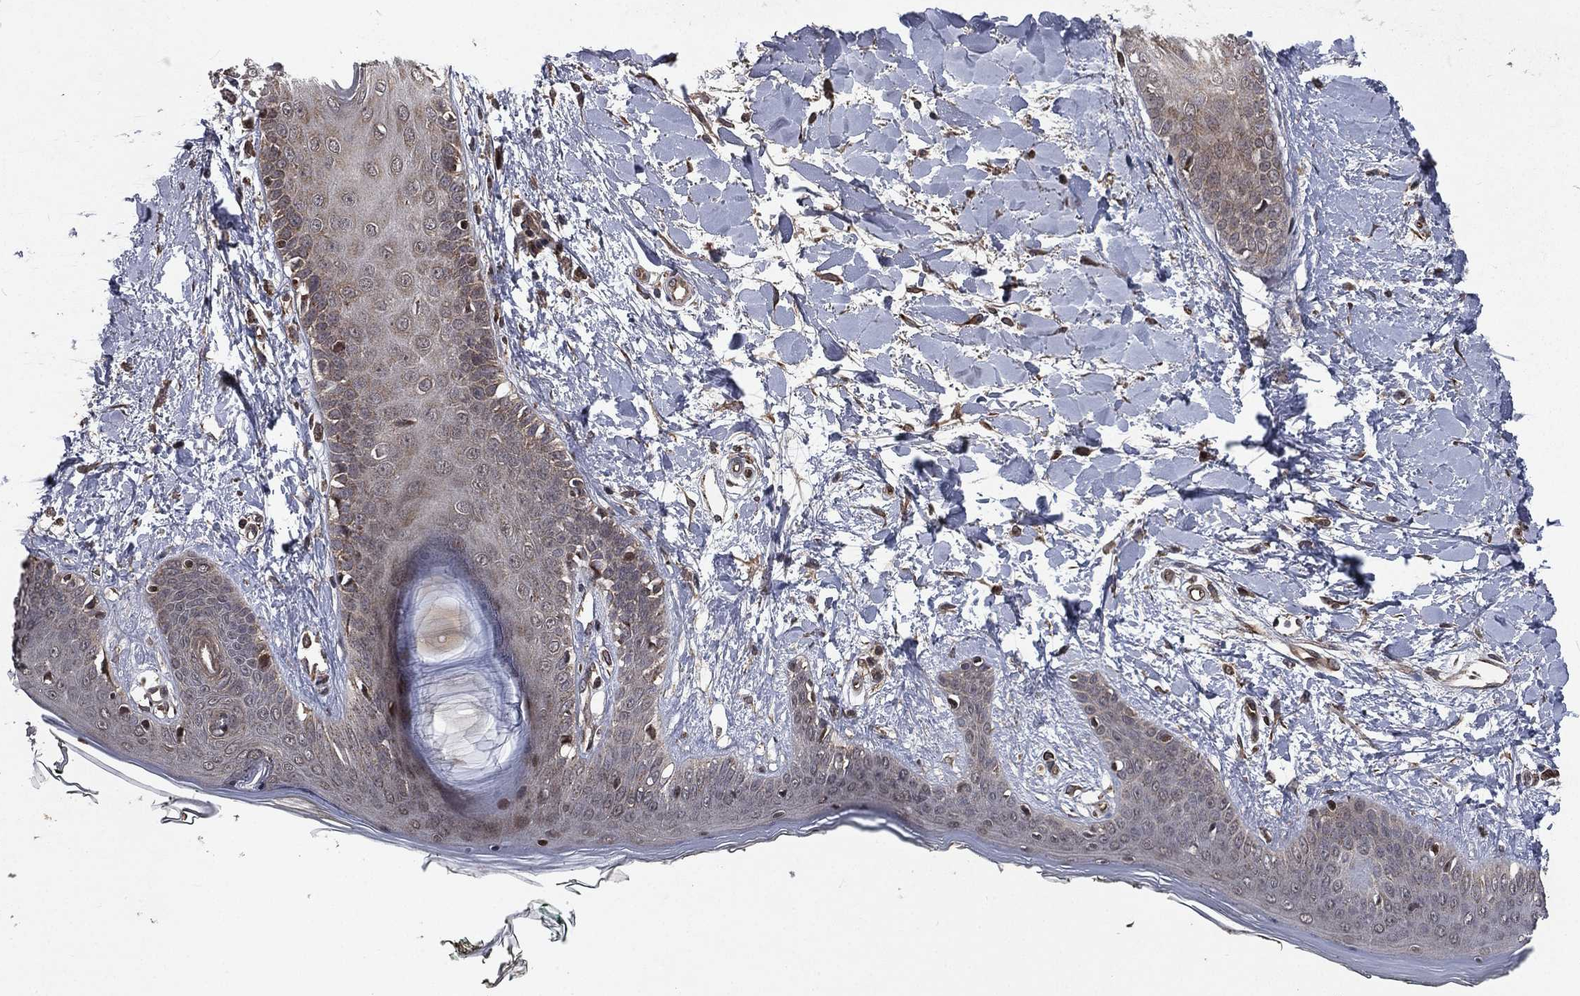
{"staining": {"intensity": "negative", "quantity": "none", "location": "none"}, "tissue": "skin", "cell_type": "Fibroblasts", "image_type": "normal", "snomed": [{"axis": "morphology", "description": "Normal tissue, NOS"}, {"axis": "morphology", "description": "Malignant melanoma, NOS"}, {"axis": "topography", "description": "Skin"}], "caption": "Immunohistochemistry (IHC) histopathology image of unremarkable skin: skin stained with DAB exhibits no significant protein expression in fibroblasts. Brightfield microscopy of immunohistochemistry stained with DAB (brown) and hematoxylin (blue), captured at high magnification.", "gene": "LENG8", "patient": {"sex": "female", "age": 34}}